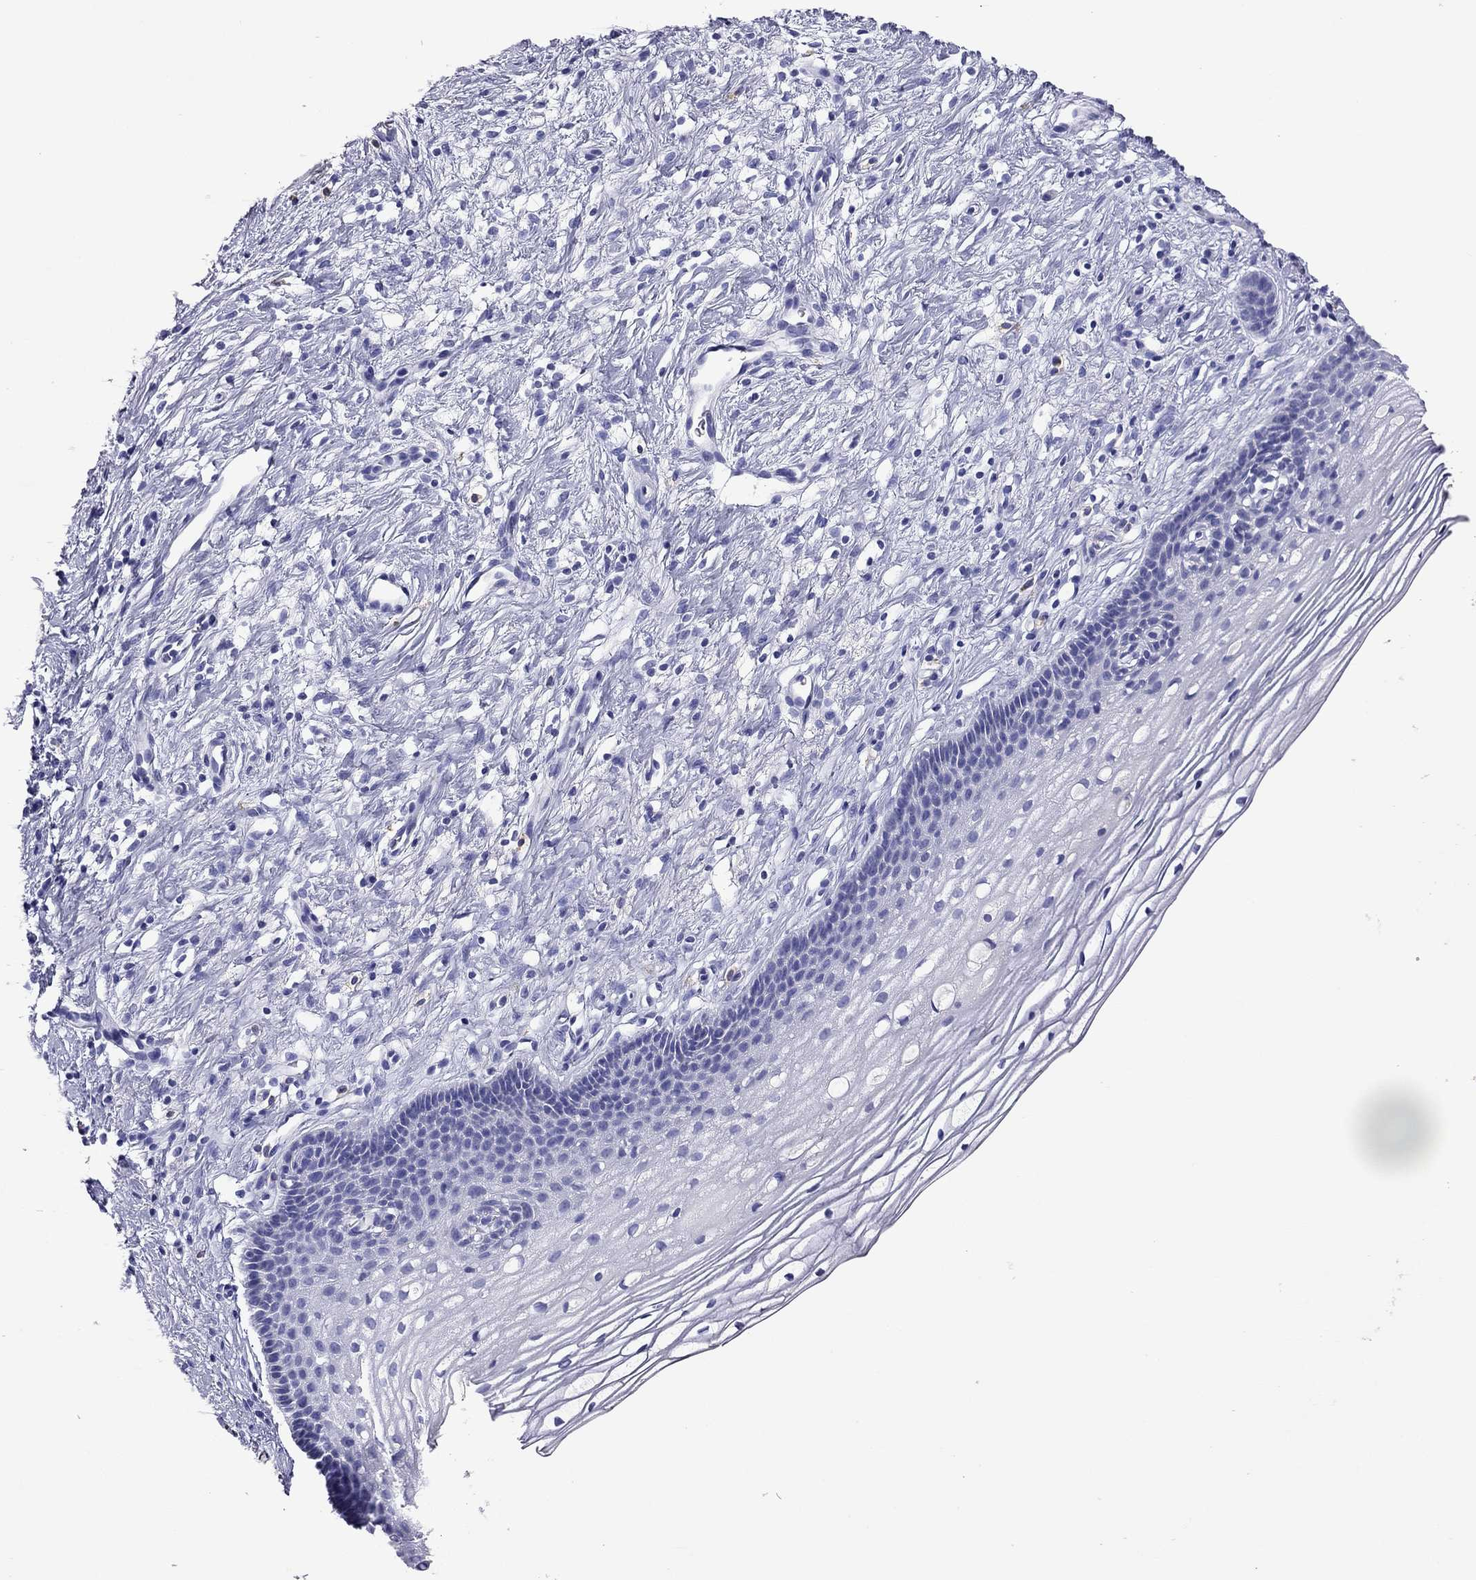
{"staining": {"intensity": "negative", "quantity": "none", "location": "none"}, "tissue": "cervix", "cell_type": "Glandular cells", "image_type": "normal", "snomed": [{"axis": "morphology", "description": "Normal tissue, NOS"}, {"axis": "topography", "description": "Cervix"}], "caption": "IHC photomicrograph of benign human cervix stained for a protein (brown), which displays no positivity in glandular cells.", "gene": "CALHM1", "patient": {"sex": "female", "age": 39}}